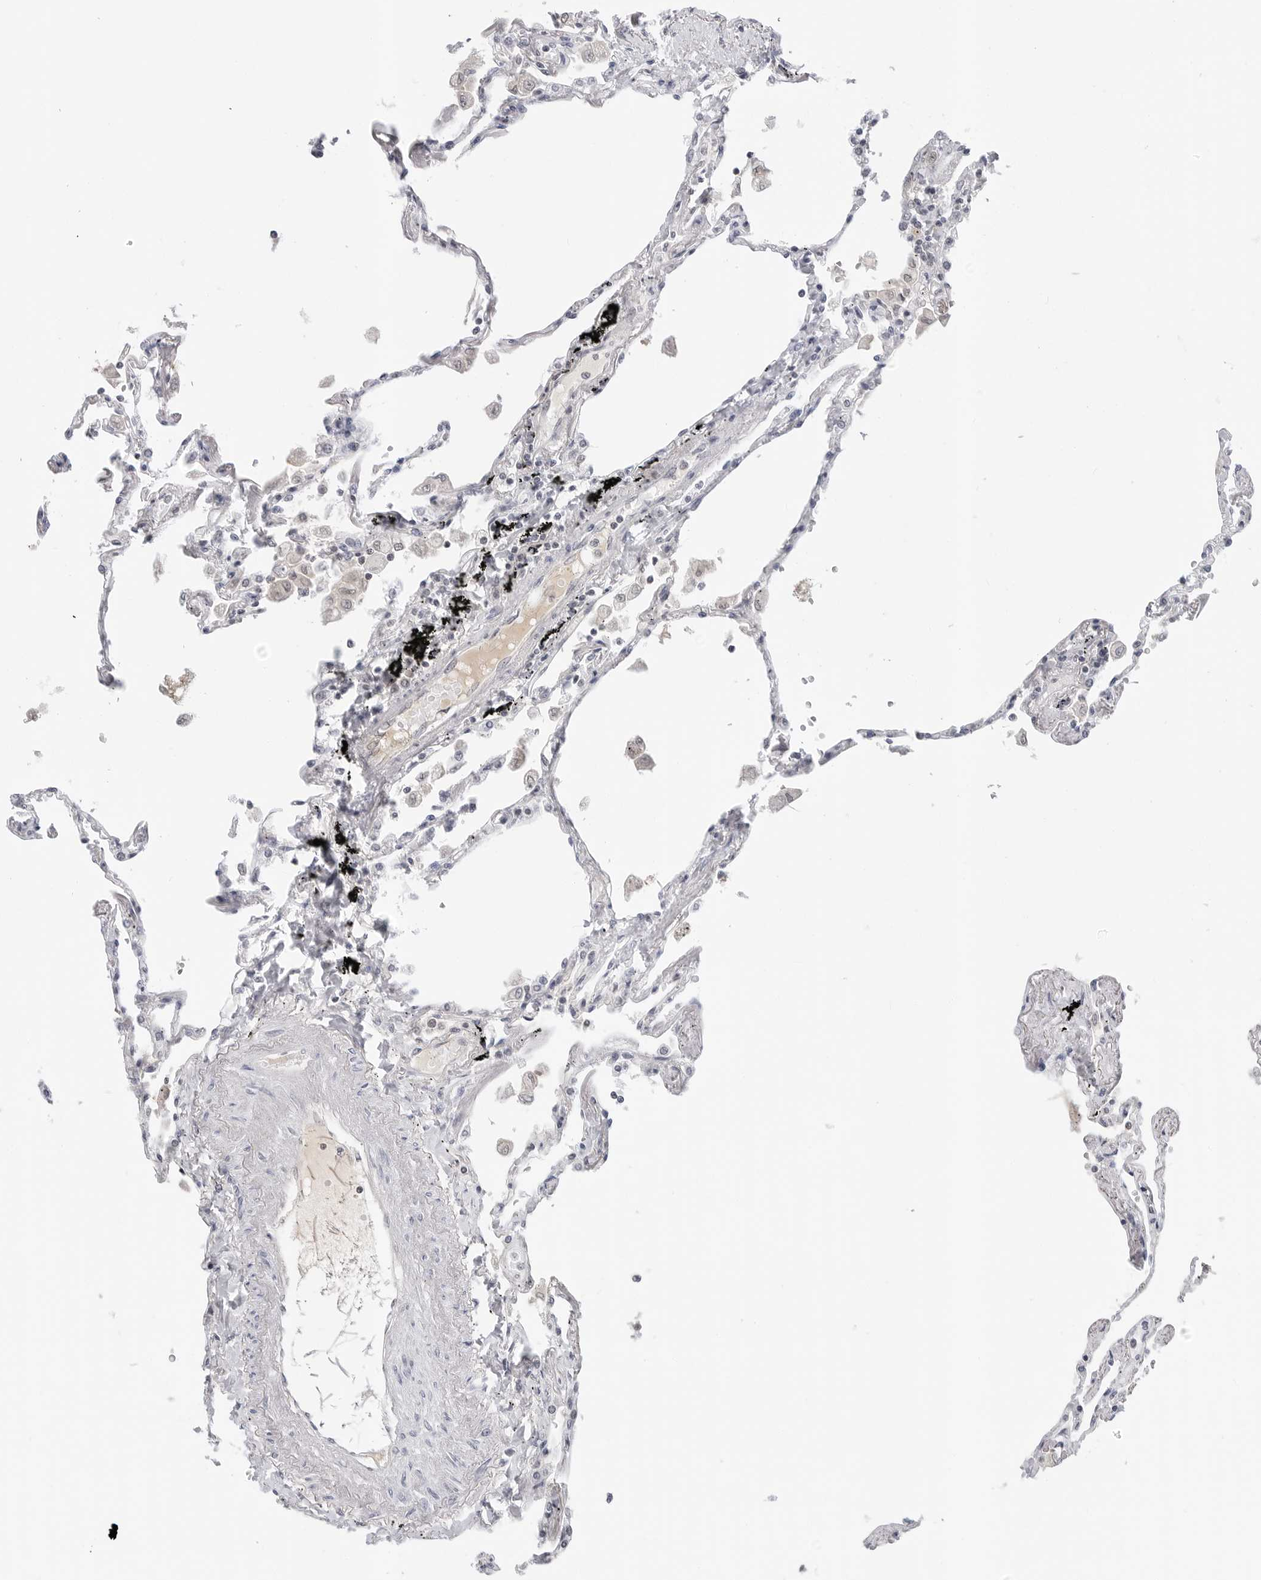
{"staining": {"intensity": "negative", "quantity": "none", "location": "none"}, "tissue": "lung", "cell_type": "Alveolar cells", "image_type": "normal", "snomed": [{"axis": "morphology", "description": "Normal tissue, NOS"}, {"axis": "topography", "description": "Lung"}], "caption": "The IHC image has no significant positivity in alveolar cells of lung. (Stains: DAB (3,3'-diaminobenzidine) IHC with hematoxylin counter stain, Microscopy: brightfield microscopy at high magnification).", "gene": "WRAP53", "patient": {"sex": "female", "age": 67}}